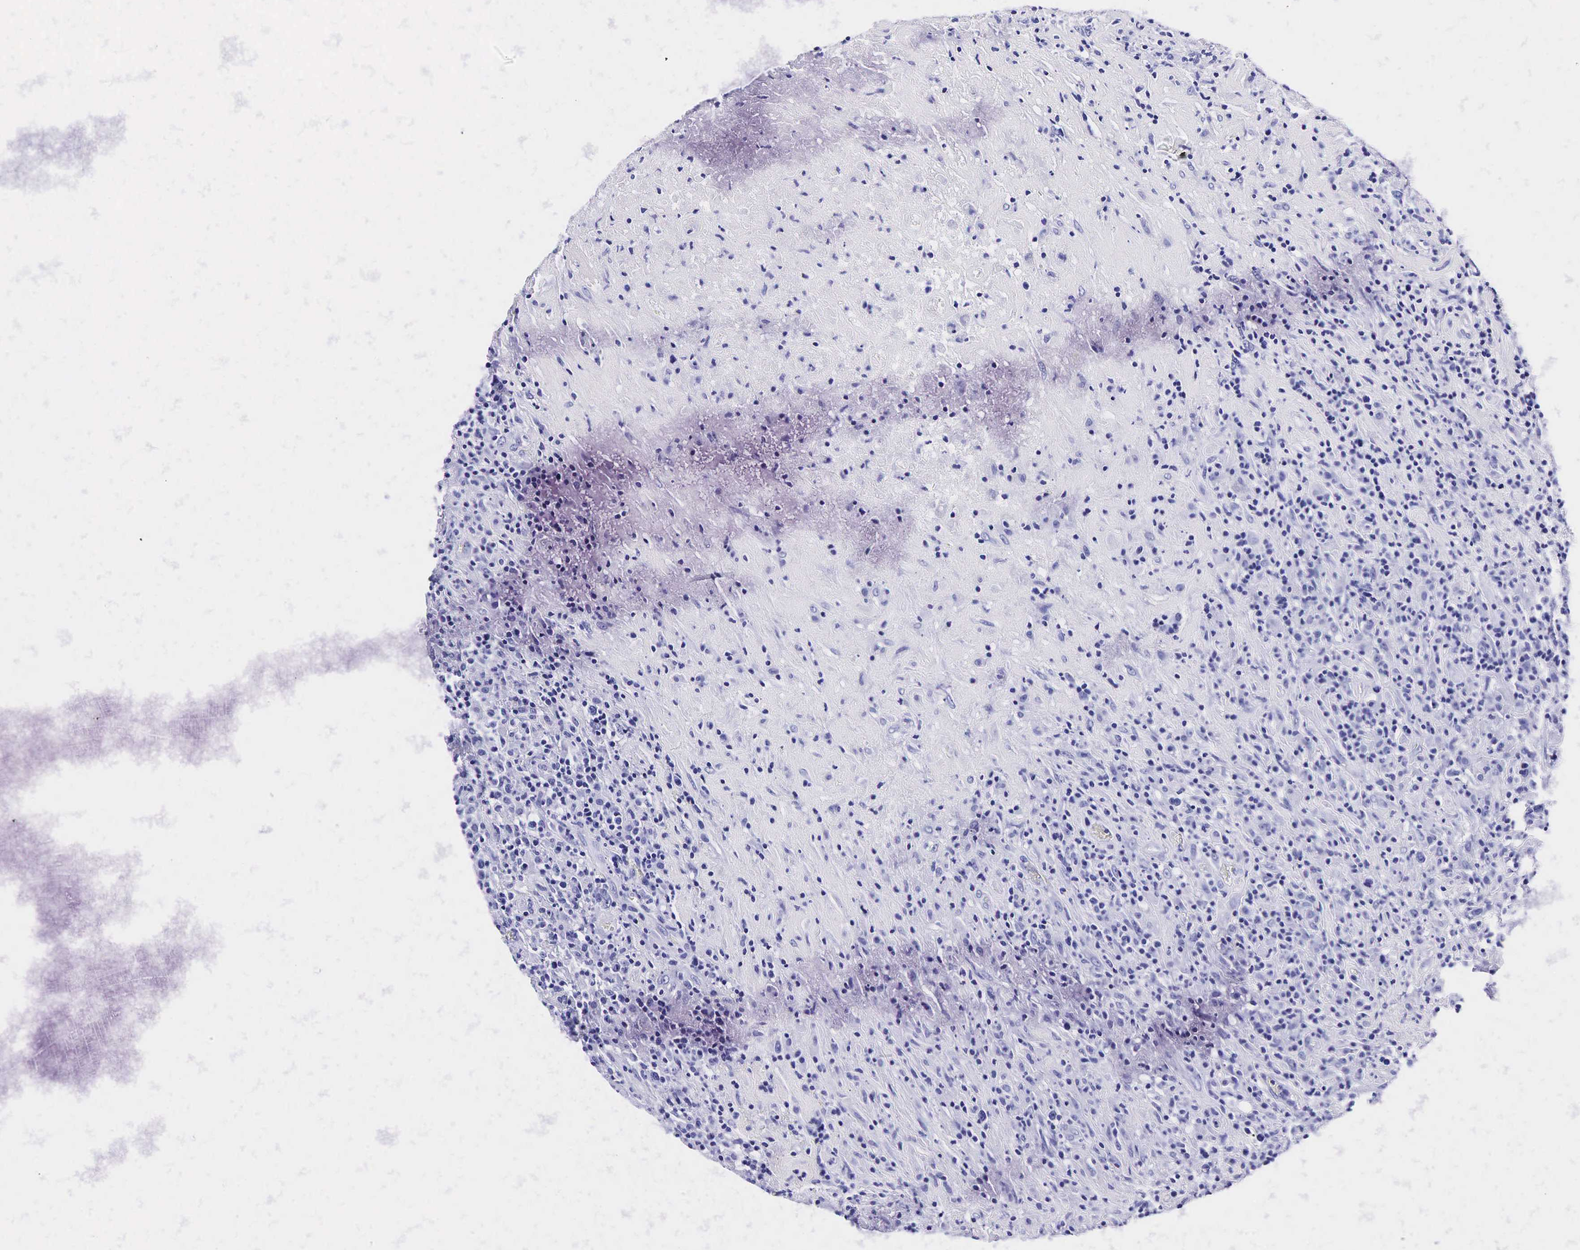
{"staining": {"intensity": "negative", "quantity": "none", "location": "none"}, "tissue": "lymphoma", "cell_type": "Tumor cells", "image_type": "cancer", "snomed": [{"axis": "morphology", "description": "Hodgkin's disease, NOS"}, {"axis": "topography", "description": "Lymph node"}], "caption": "Immunohistochemistry (IHC) photomicrograph of Hodgkin's disease stained for a protein (brown), which shows no staining in tumor cells.", "gene": "KLK3", "patient": {"sex": "male", "age": 46}}